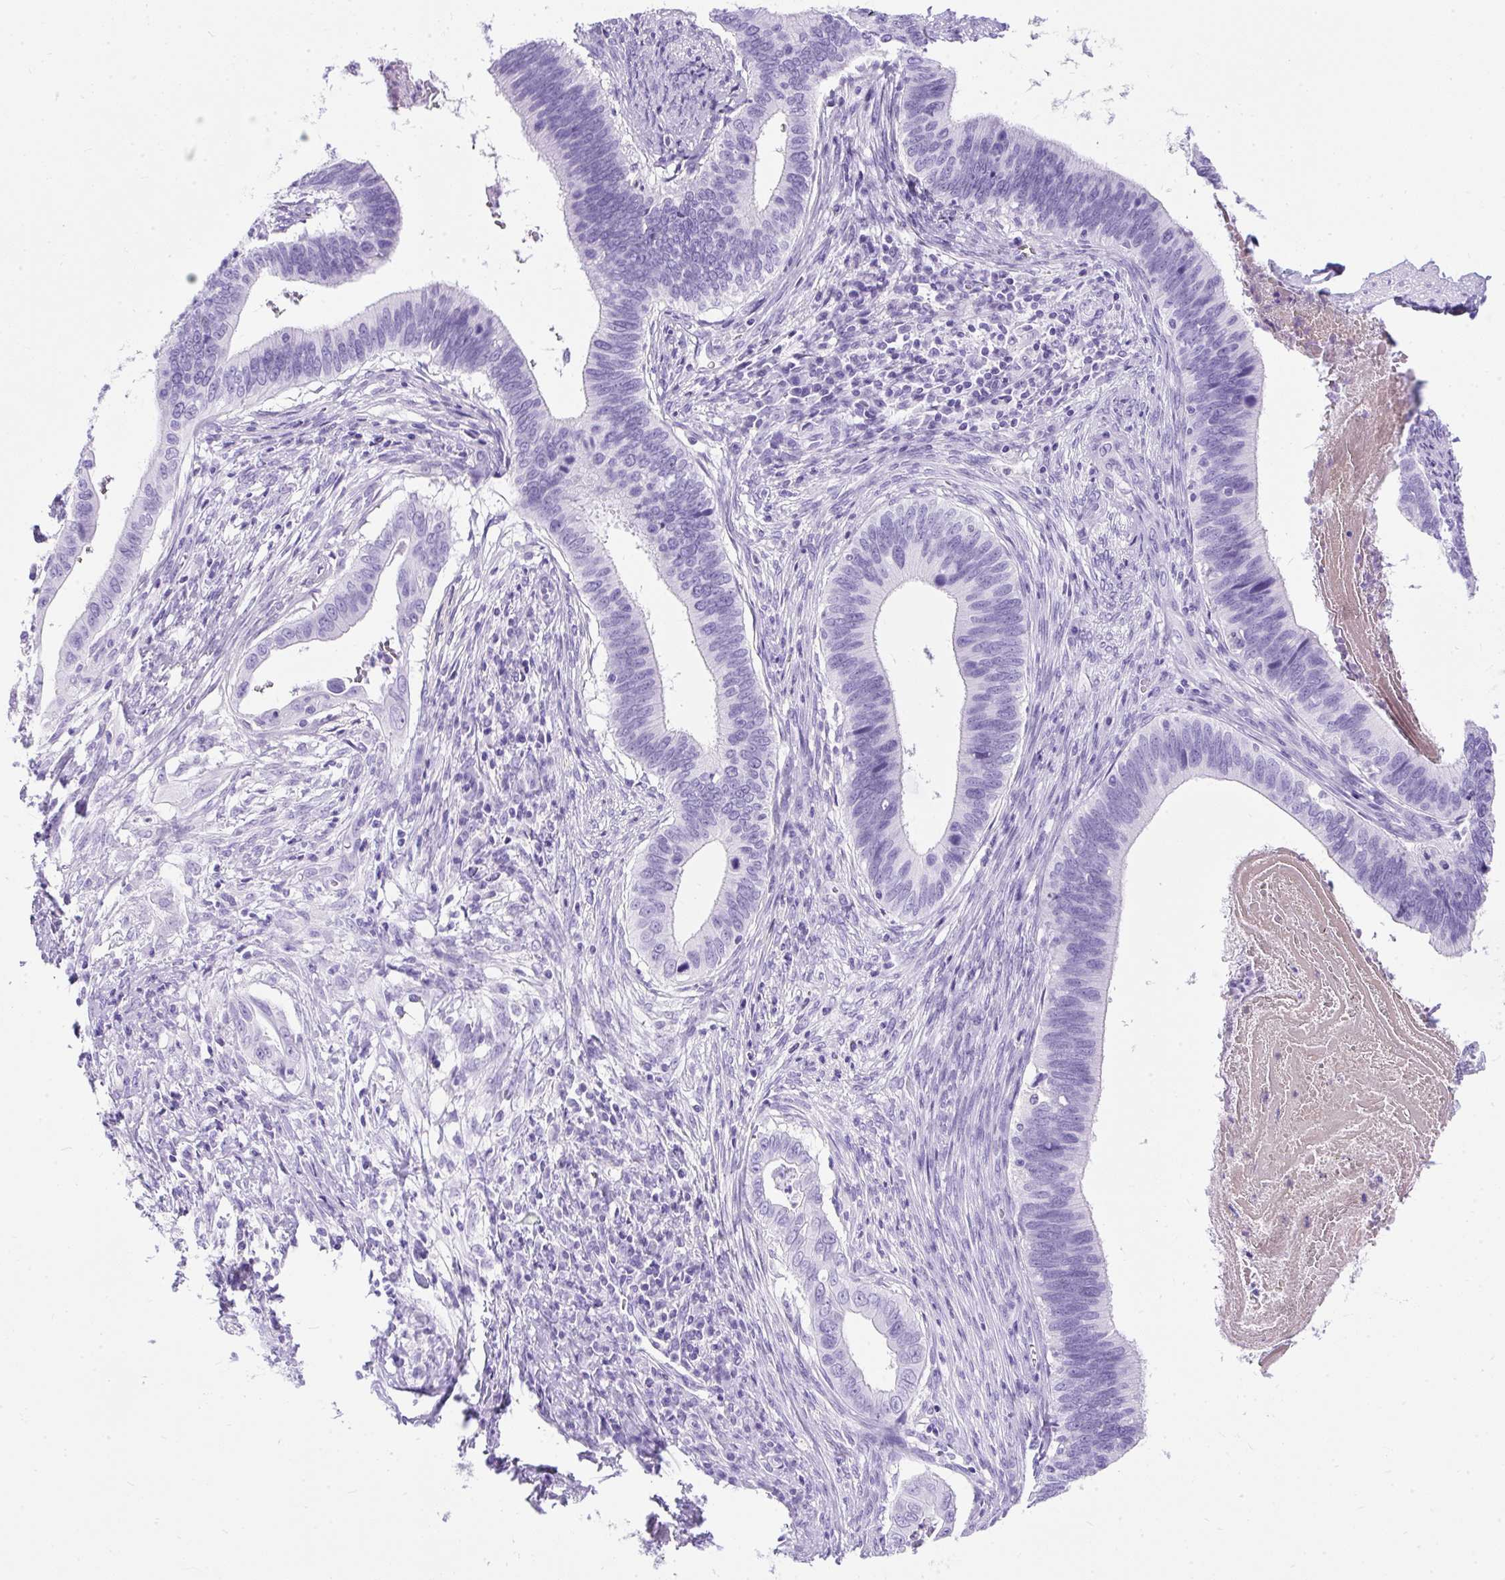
{"staining": {"intensity": "negative", "quantity": "none", "location": "none"}, "tissue": "cervical cancer", "cell_type": "Tumor cells", "image_type": "cancer", "snomed": [{"axis": "morphology", "description": "Adenocarcinoma, NOS"}, {"axis": "topography", "description": "Cervix"}], "caption": "Protein analysis of cervical cancer shows no significant expression in tumor cells.", "gene": "PVALB", "patient": {"sex": "female", "age": 42}}